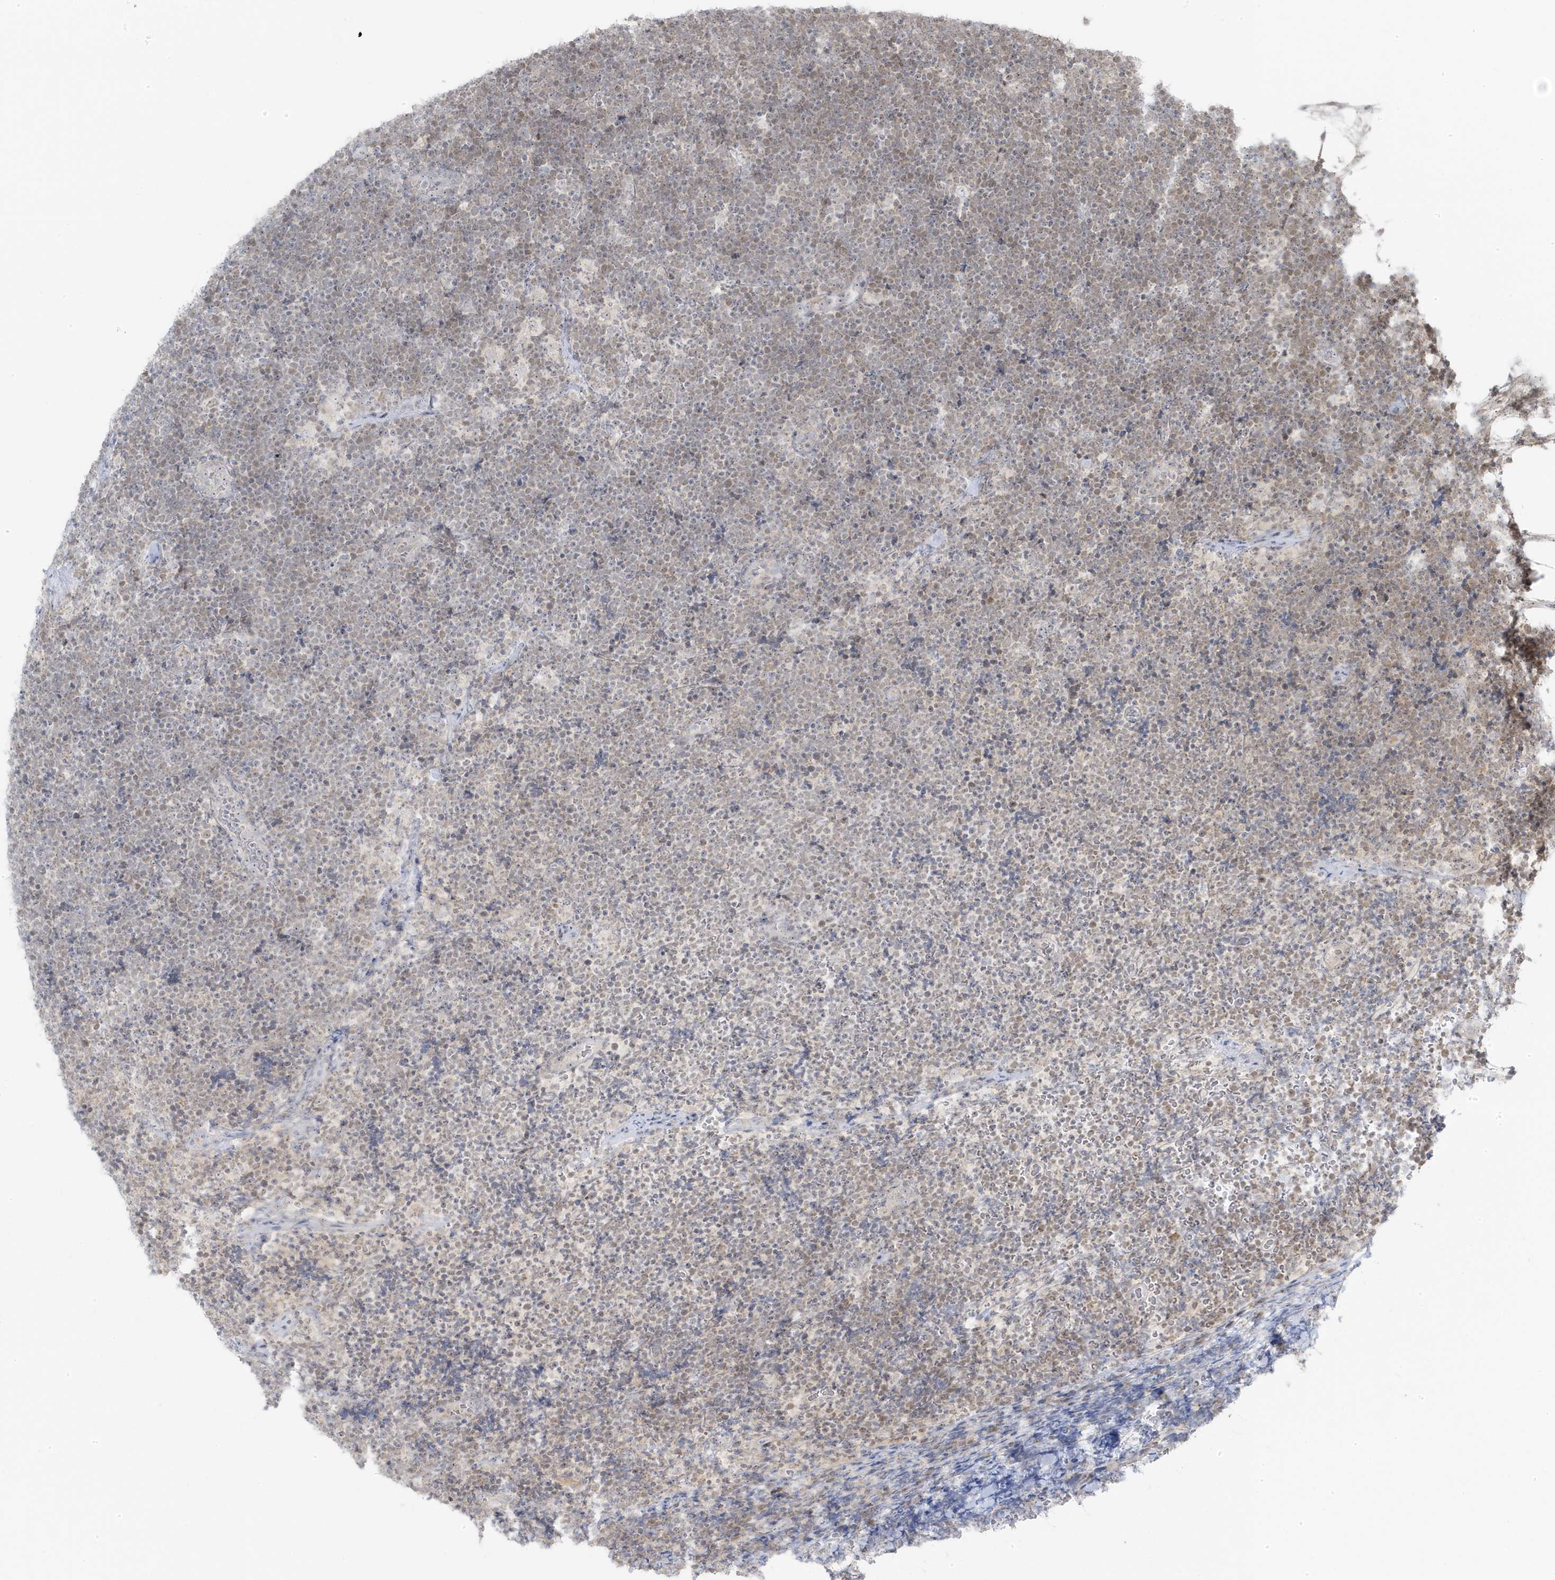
{"staining": {"intensity": "weak", "quantity": "<25%", "location": "nuclear"}, "tissue": "lymphoma", "cell_type": "Tumor cells", "image_type": "cancer", "snomed": [{"axis": "morphology", "description": "Malignant lymphoma, non-Hodgkin's type, High grade"}, {"axis": "topography", "description": "Lymph node"}], "caption": "Lymphoma stained for a protein using IHC displays no positivity tumor cells.", "gene": "TSEN15", "patient": {"sex": "male", "age": 13}}